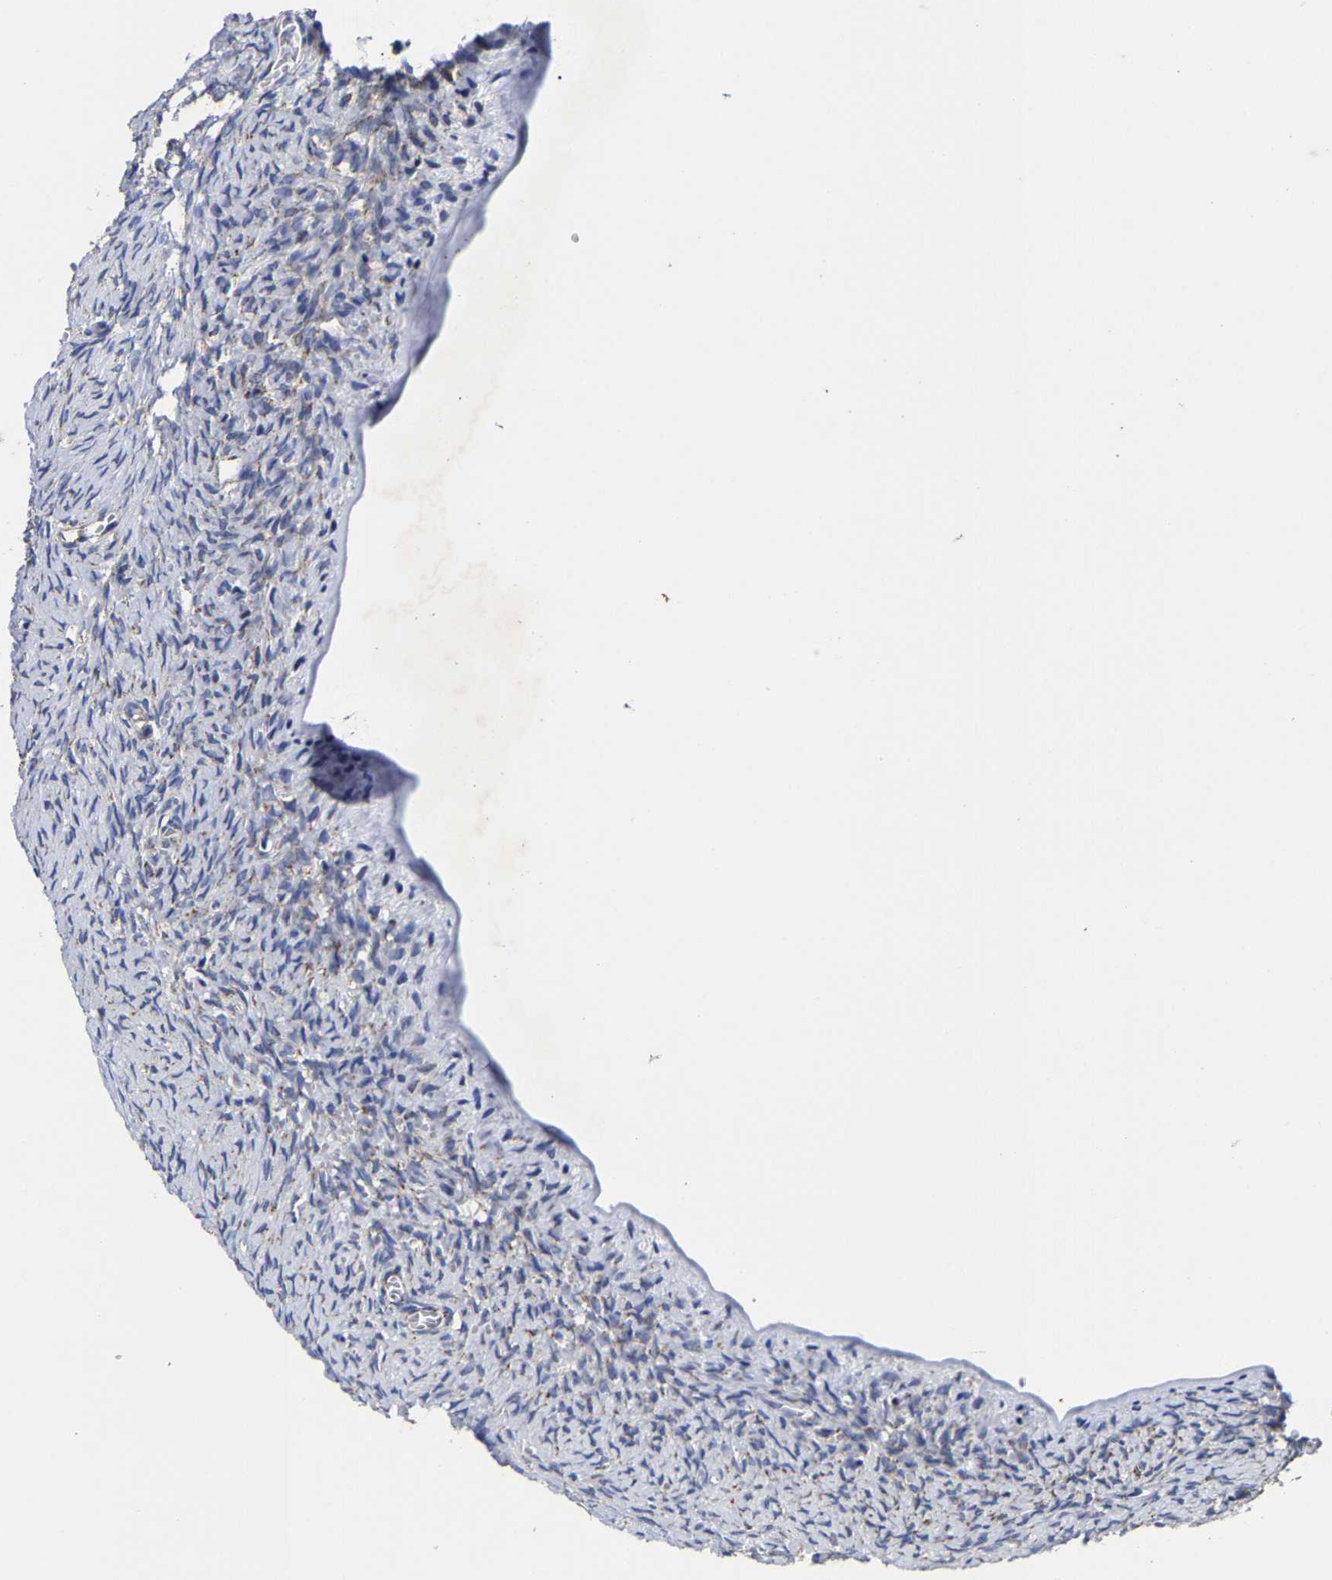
{"staining": {"intensity": "moderate", "quantity": "<25%", "location": "cytoplasmic/membranous"}, "tissue": "ovary", "cell_type": "Ovarian stroma cells", "image_type": "normal", "snomed": [{"axis": "morphology", "description": "Normal tissue, NOS"}, {"axis": "topography", "description": "Ovary"}], "caption": "IHC staining of unremarkable ovary, which displays low levels of moderate cytoplasmic/membranous expression in approximately <25% of ovarian stroma cells indicating moderate cytoplasmic/membranous protein positivity. The staining was performed using DAB (3,3'-diaminobenzidine) (brown) for protein detection and nuclei were counterstained in hematoxylin (blue).", "gene": "AASS", "patient": {"sex": "female", "age": 27}}